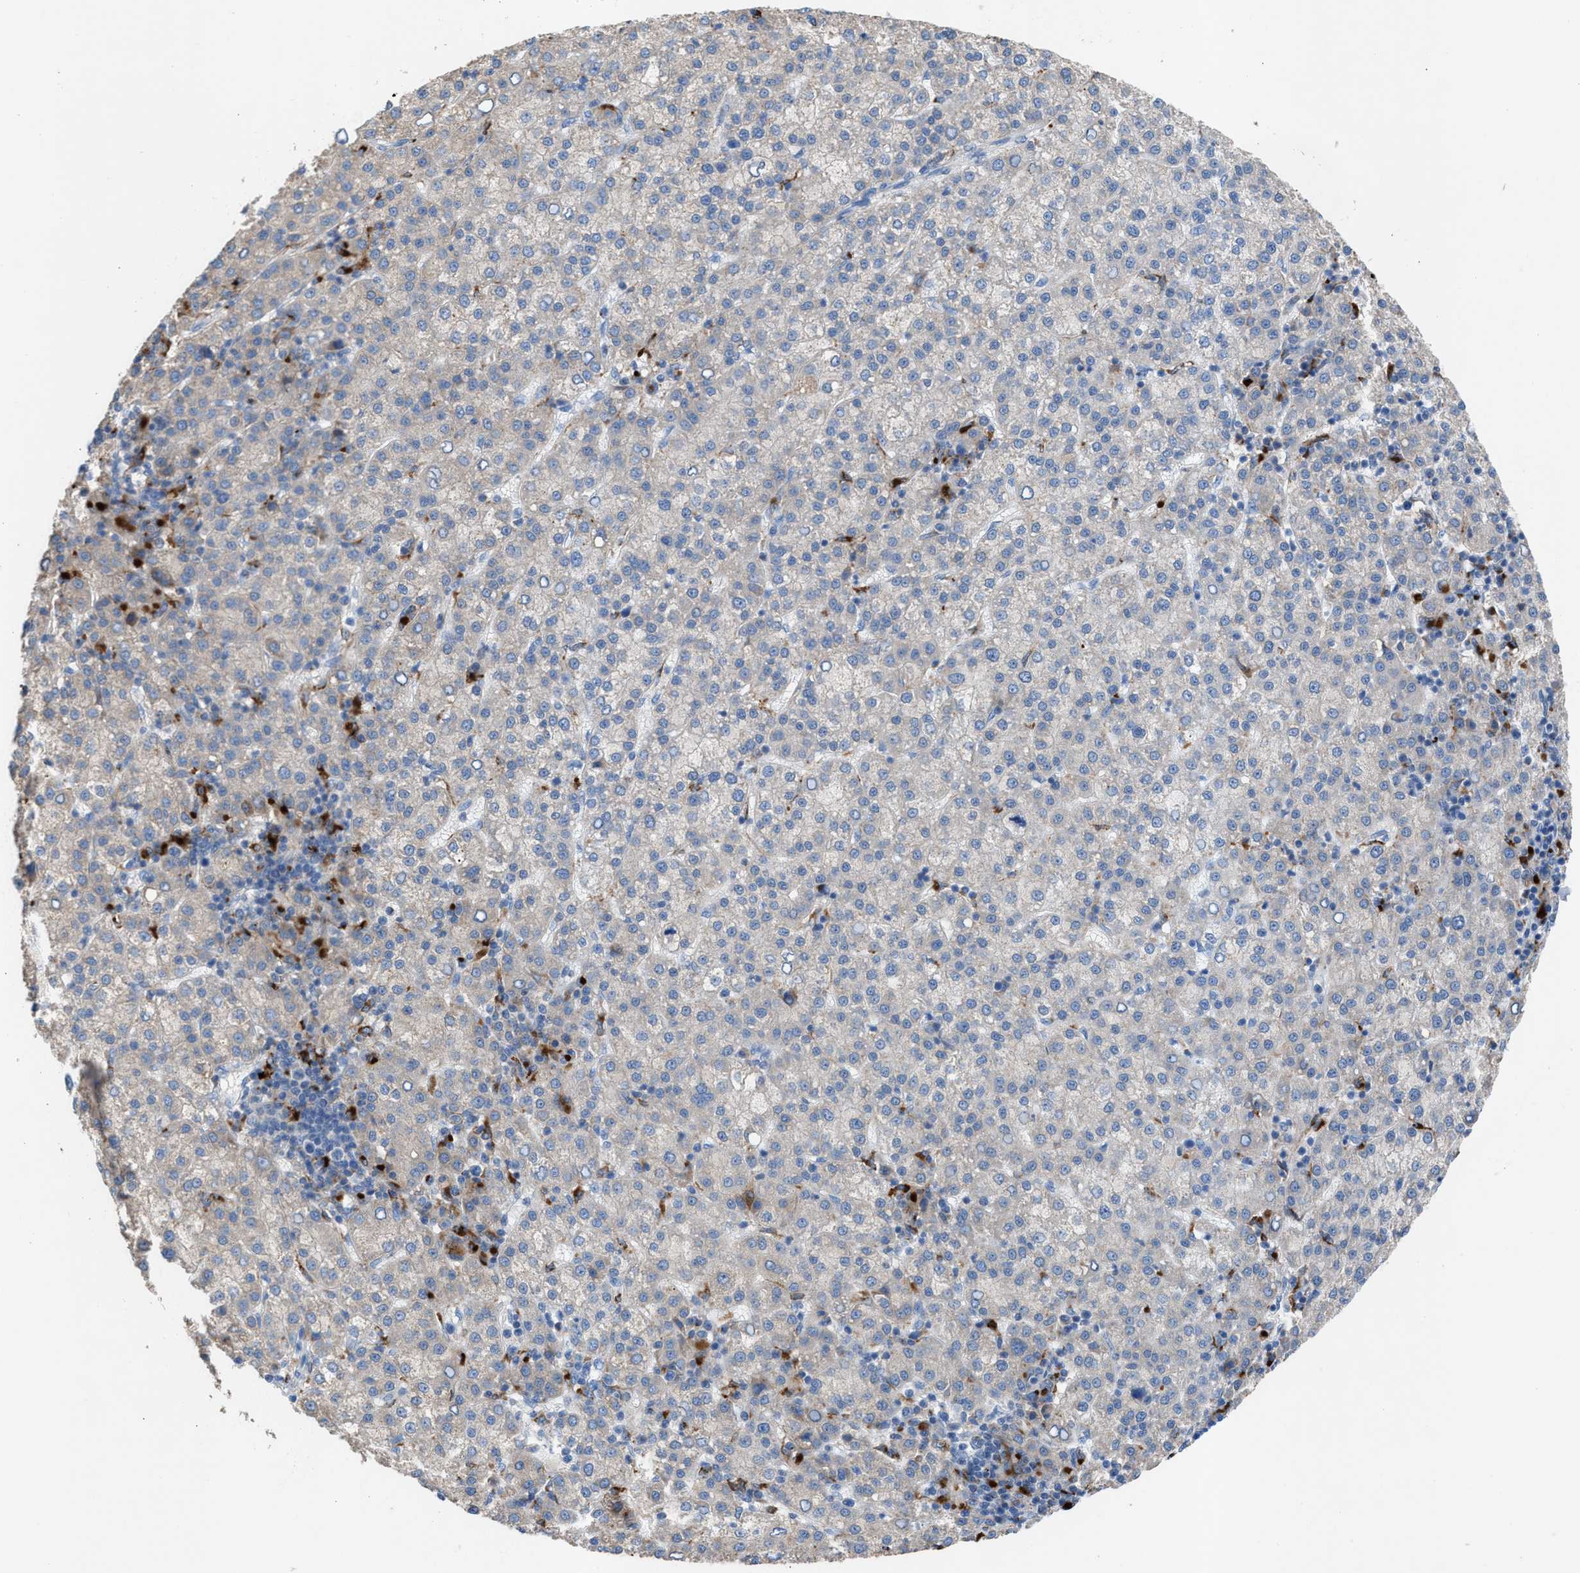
{"staining": {"intensity": "negative", "quantity": "none", "location": "none"}, "tissue": "liver cancer", "cell_type": "Tumor cells", "image_type": "cancer", "snomed": [{"axis": "morphology", "description": "Carcinoma, Hepatocellular, NOS"}, {"axis": "topography", "description": "Liver"}], "caption": "The immunohistochemistry (IHC) photomicrograph has no significant staining in tumor cells of hepatocellular carcinoma (liver) tissue.", "gene": "AOAH", "patient": {"sex": "female", "age": 58}}